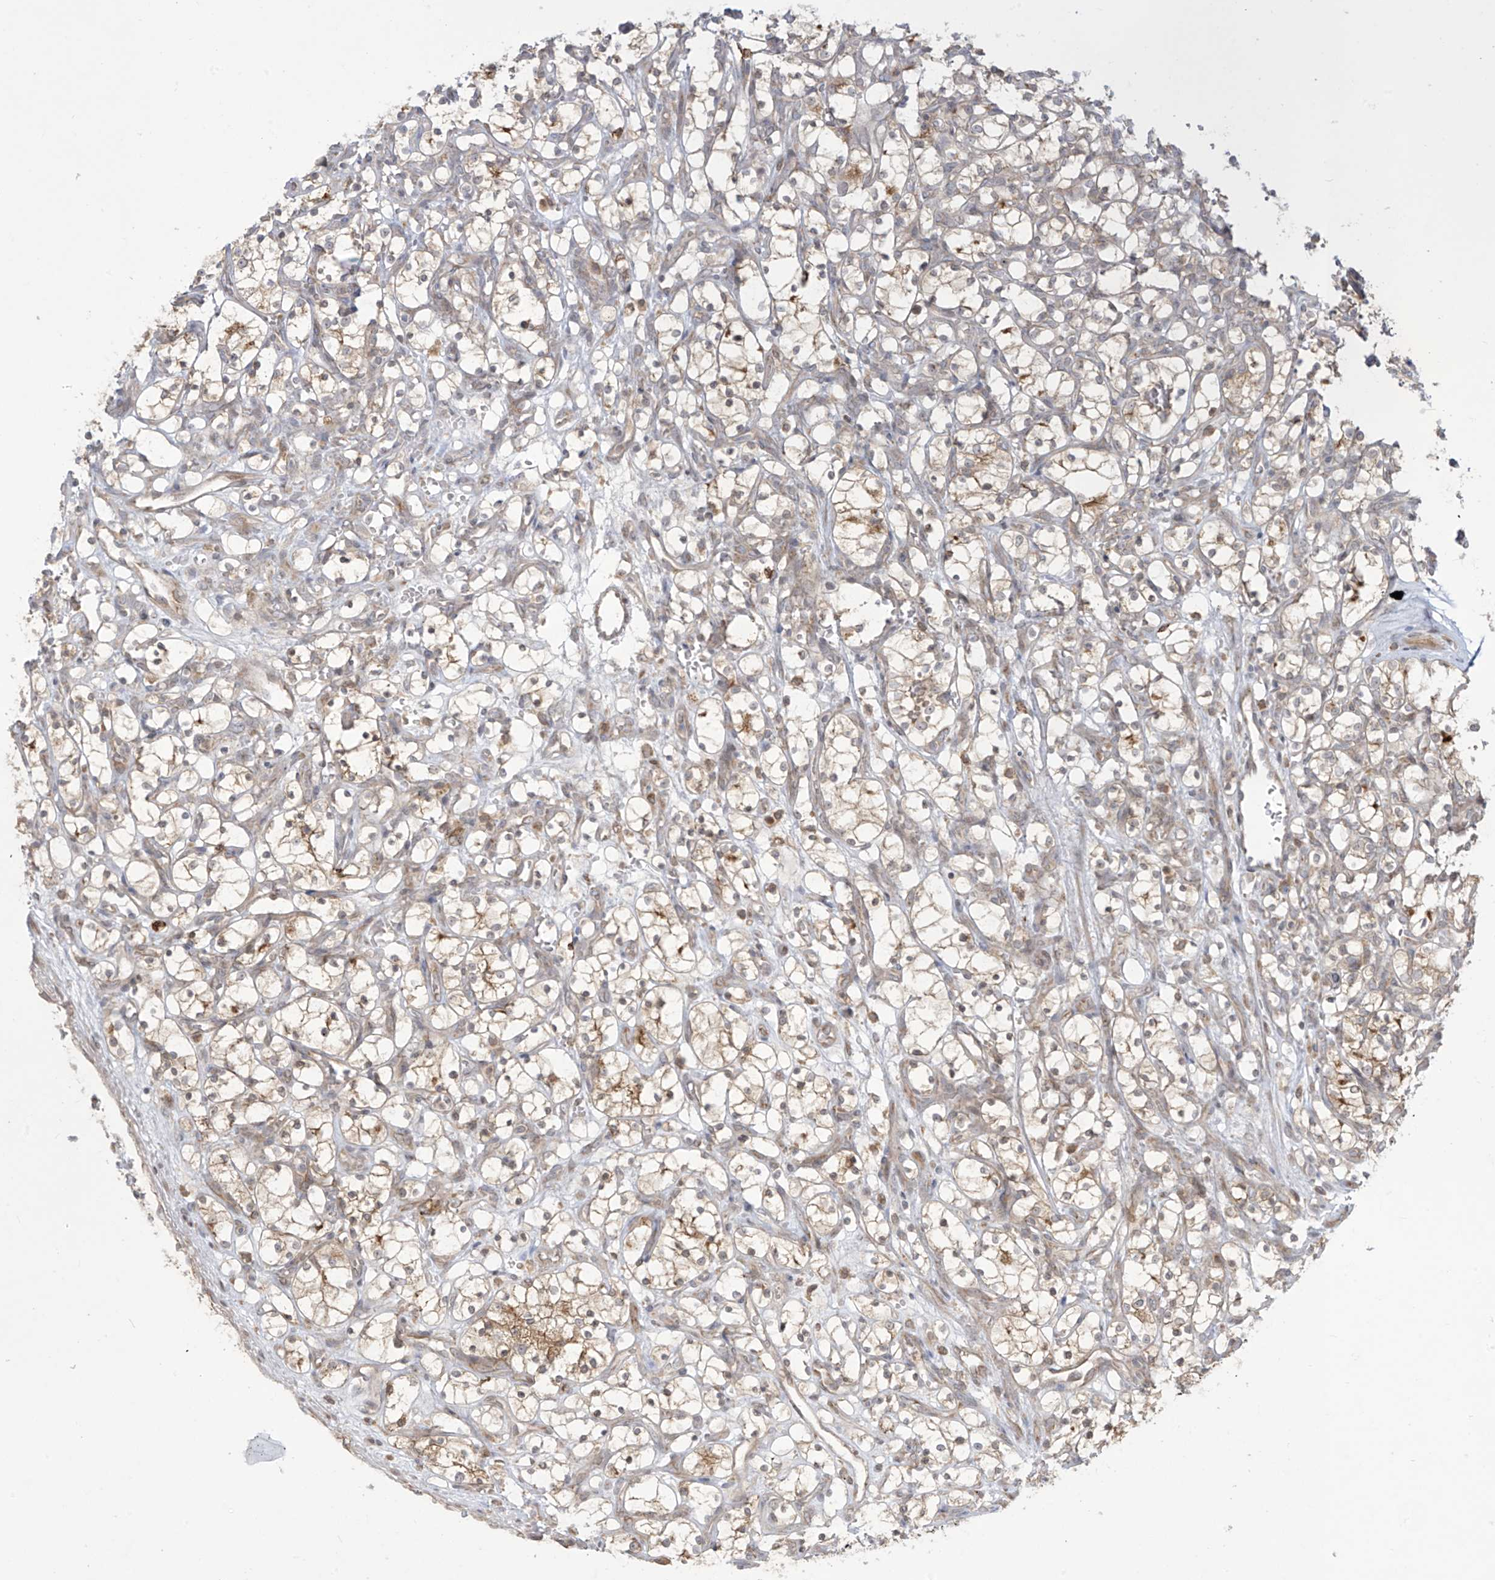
{"staining": {"intensity": "moderate", "quantity": "25%-75%", "location": "cytoplasmic/membranous"}, "tissue": "renal cancer", "cell_type": "Tumor cells", "image_type": "cancer", "snomed": [{"axis": "morphology", "description": "Adenocarcinoma, NOS"}, {"axis": "topography", "description": "Kidney"}], "caption": "Protein expression analysis of adenocarcinoma (renal) reveals moderate cytoplasmic/membranous expression in approximately 25%-75% of tumor cells. (brown staining indicates protein expression, while blue staining denotes nuclei).", "gene": "PPAT", "patient": {"sex": "female", "age": 69}}